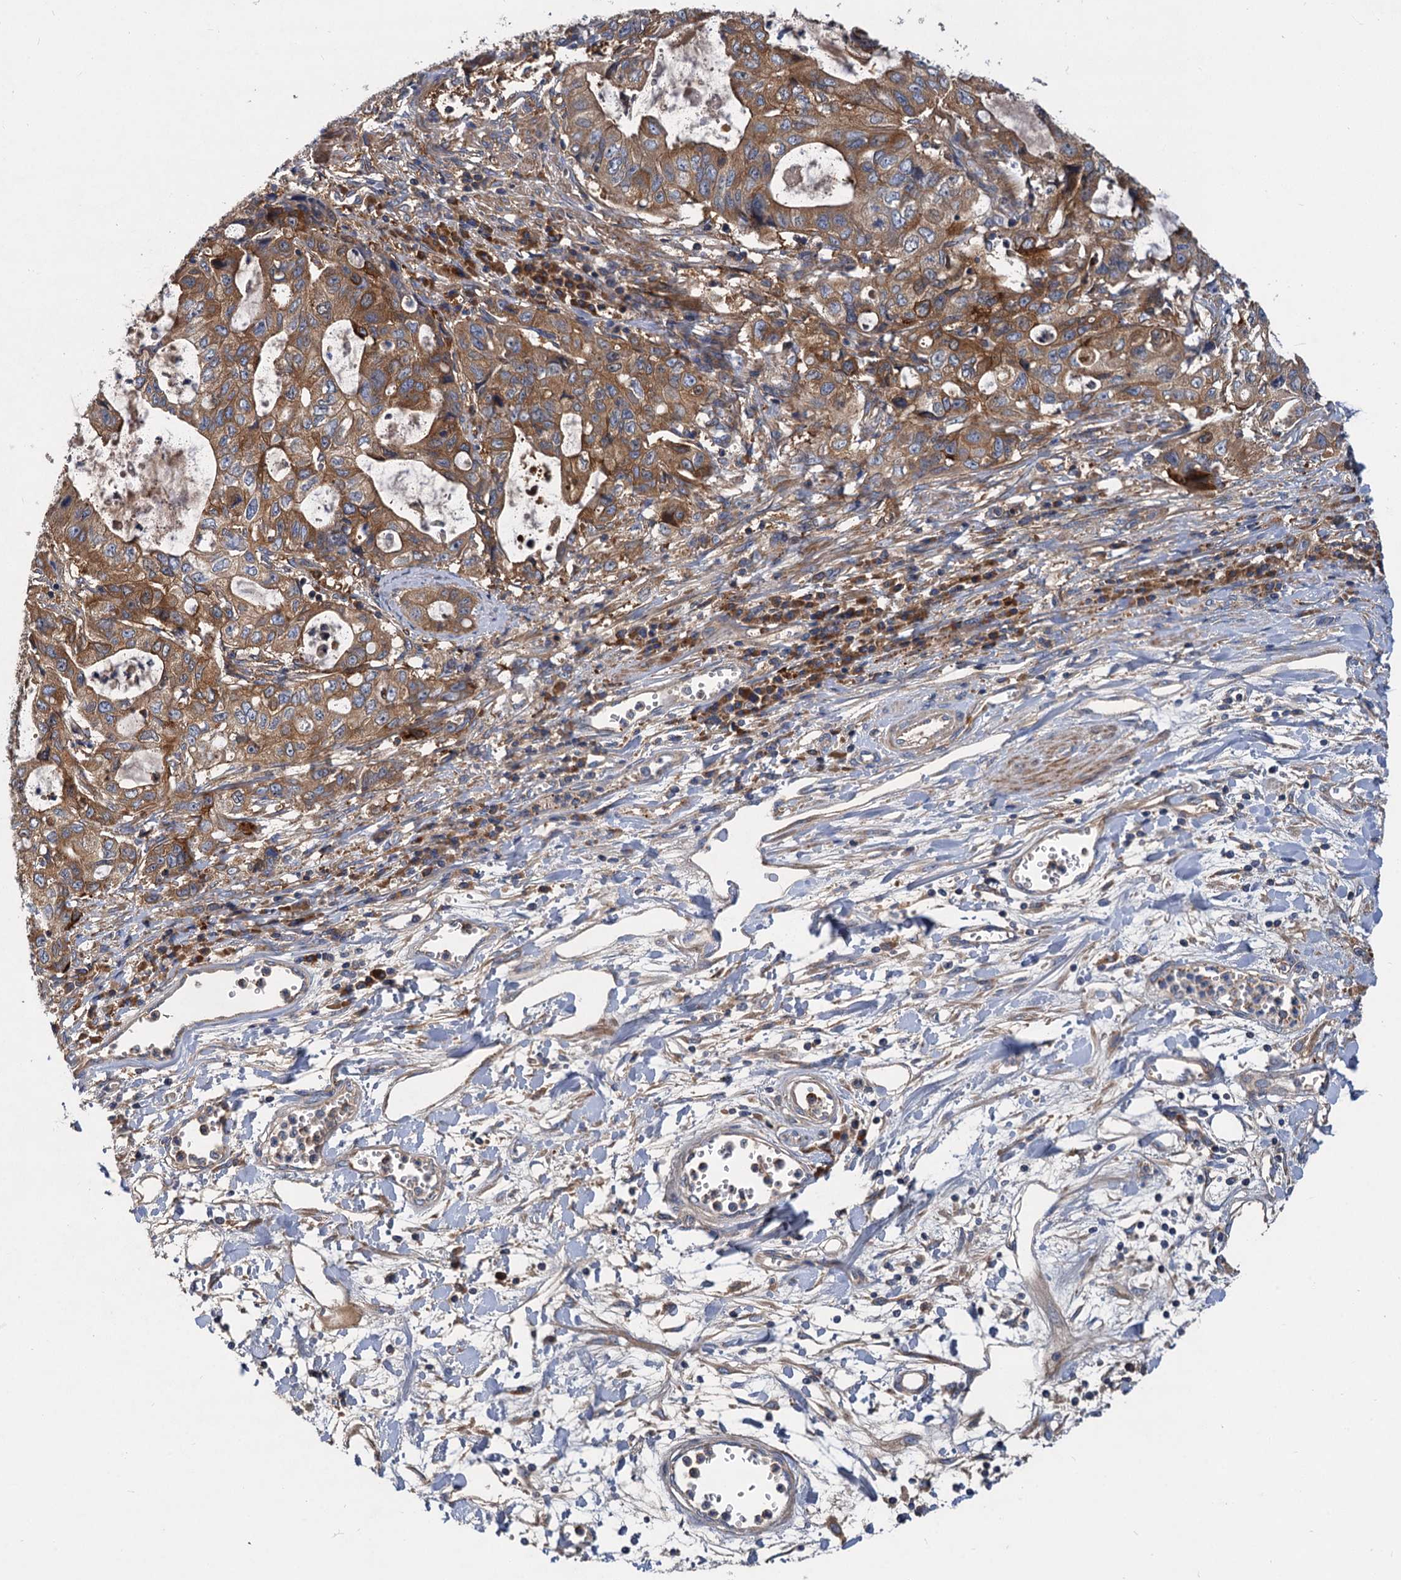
{"staining": {"intensity": "strong", "quantity": ">75%", "location": "cytoplasmic/membranous"}, "tissue": "stomach cancer", "cell_type": "Tumor cells", "image_type": "cancer", "snomed": [{"axis": "morphology", "description": "Adenocarcinoma, NOS"}, {"axis": "topography", "description": "Stomach, upper"}], "caption": "Stomach adenocarcinoma tissue exhibits strong cytoplasmic/membranous expression in about >75% of tumor cells, visualized by immunohistochemistry.", "gene": "ALKBH7", "patient": {"sex": "female", "age": 52}}